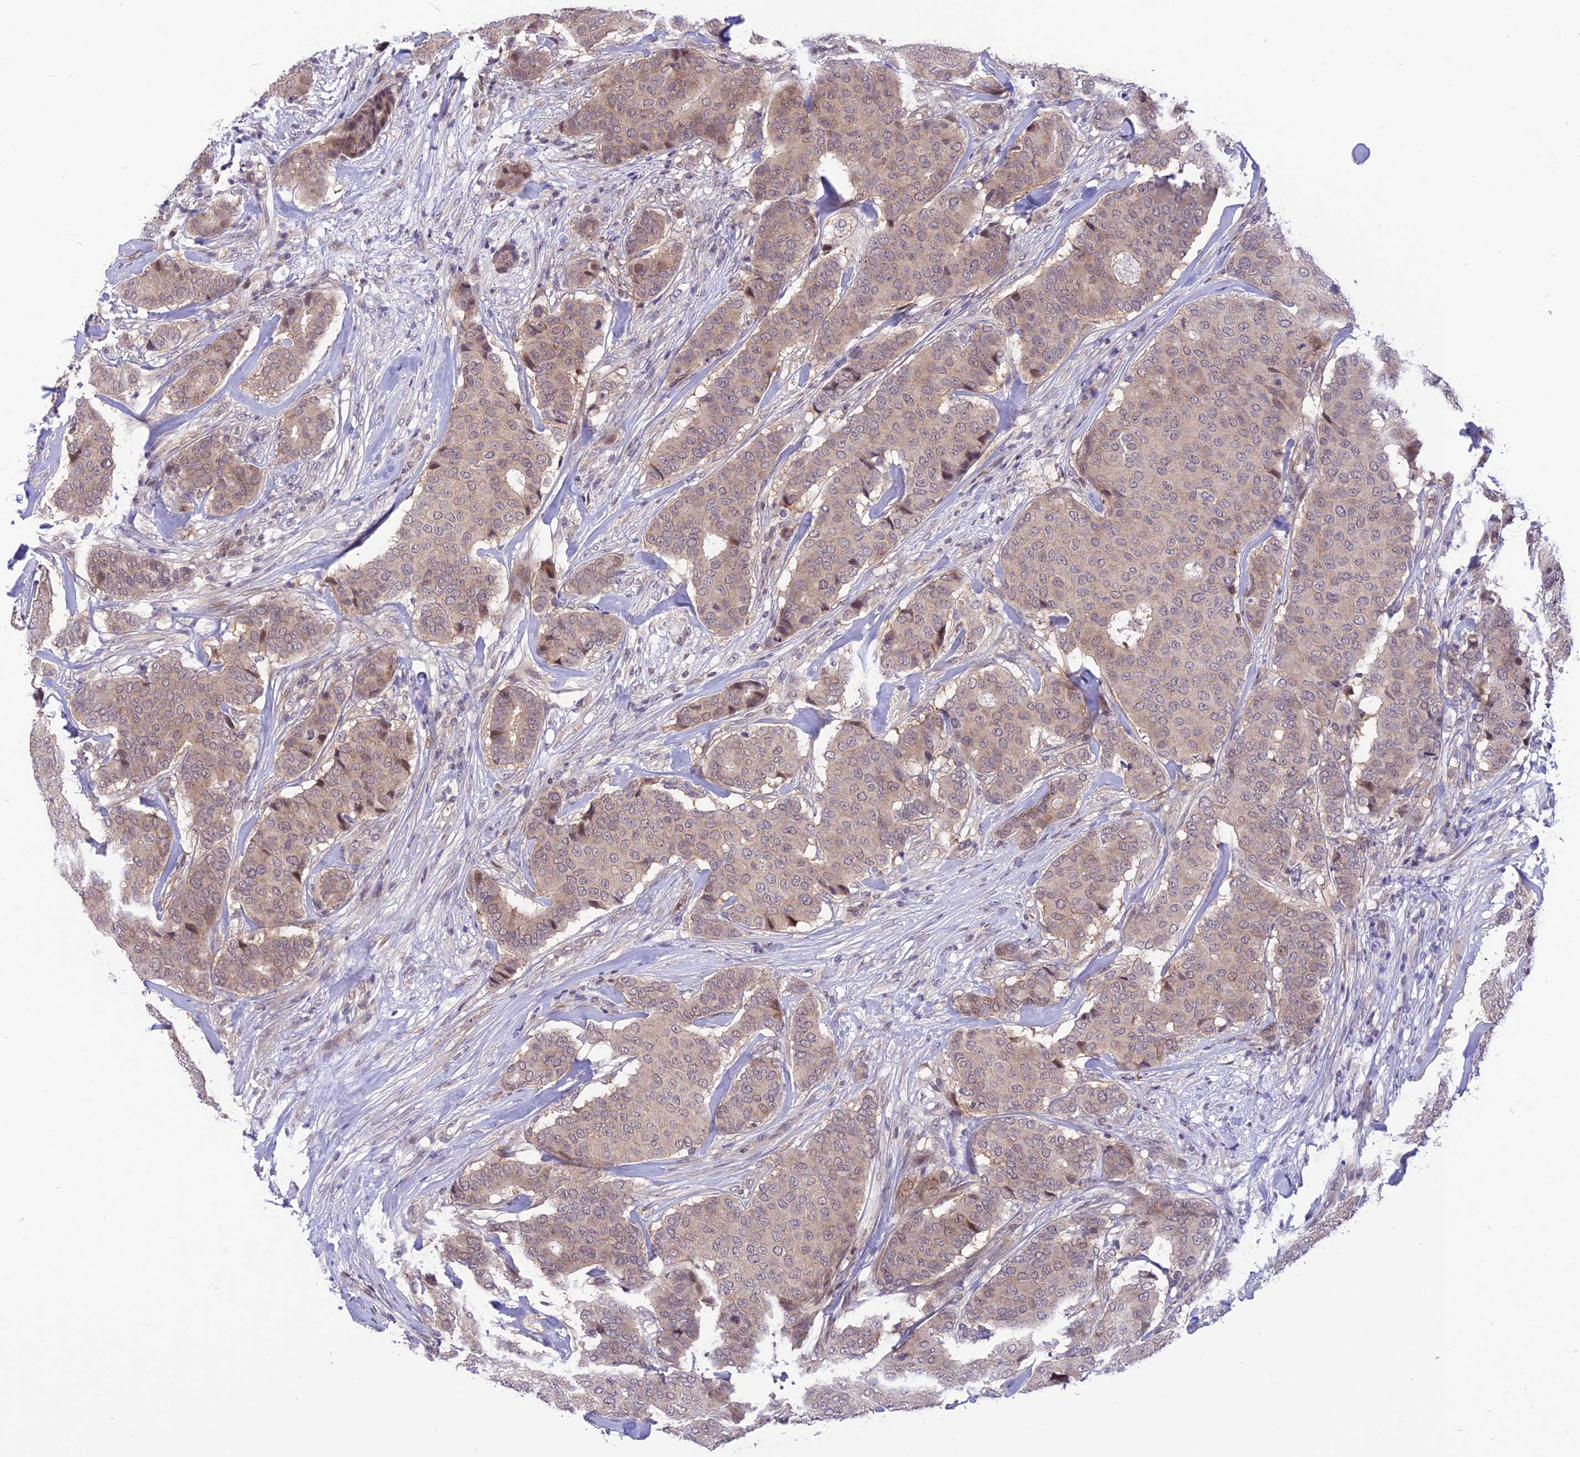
{"staining": {"intensity": "weak", "quantity": ">75%", "location": "cytoplasmic/membranous"}, "tissue": "breast cancer", "cell_type": "Tumor cells", "image_type": "cancer", "snomed": [{"axis": "morphology", "description": "Duct carcinoma"}, {"axis": "topography", "description": "Breast"}], "caption": "A micrograph of breast cancer stained for a protein exhibits weak cytoplasmic/membranous brown staining in tumor cells.", "gene": "ZNF837", "patient": {"sex": "female", "age": 75}}